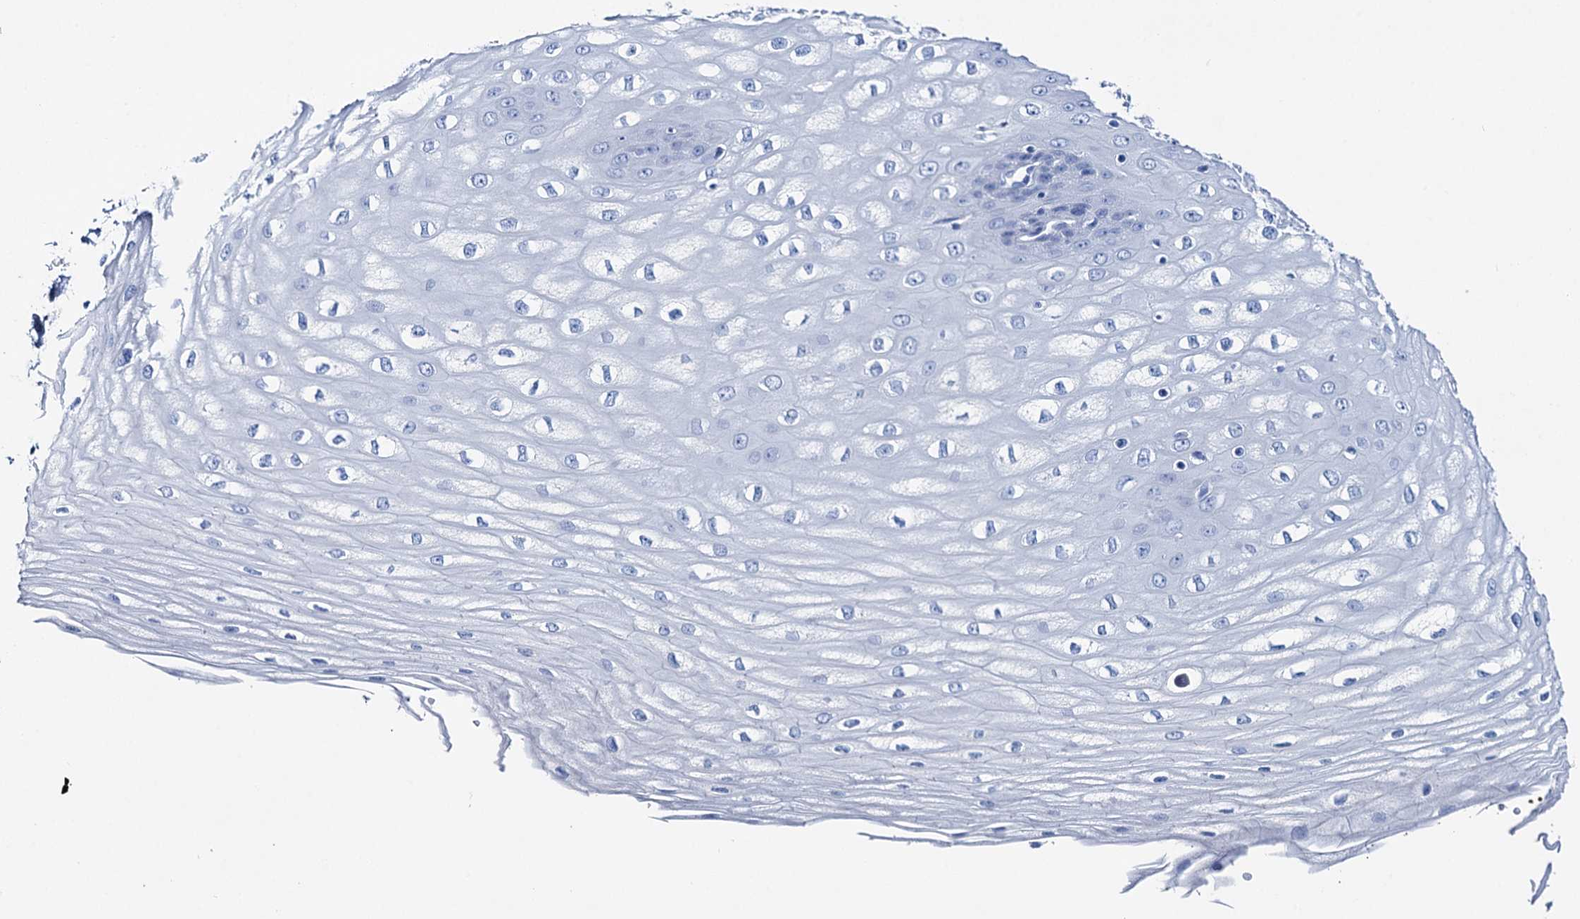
{"staining": {"intensity": "negative", "quantity": "none", "location": "none"}, "tissue": "esophagus", "cell_type": "Squamous epithelial cells", "image_type": "normal", "snomed": [{"axis": "morphology", "description": "Normal tissue, NOS"}, {"axis": "topography", "description": "Esophagus"}], "caption": "Squamous epithelial cells show no significant protein expression in normal esophagus. Nuclei are stained in blue.", "gene": "BRINP1", "patient": {"sex": "male", "age": 60}}